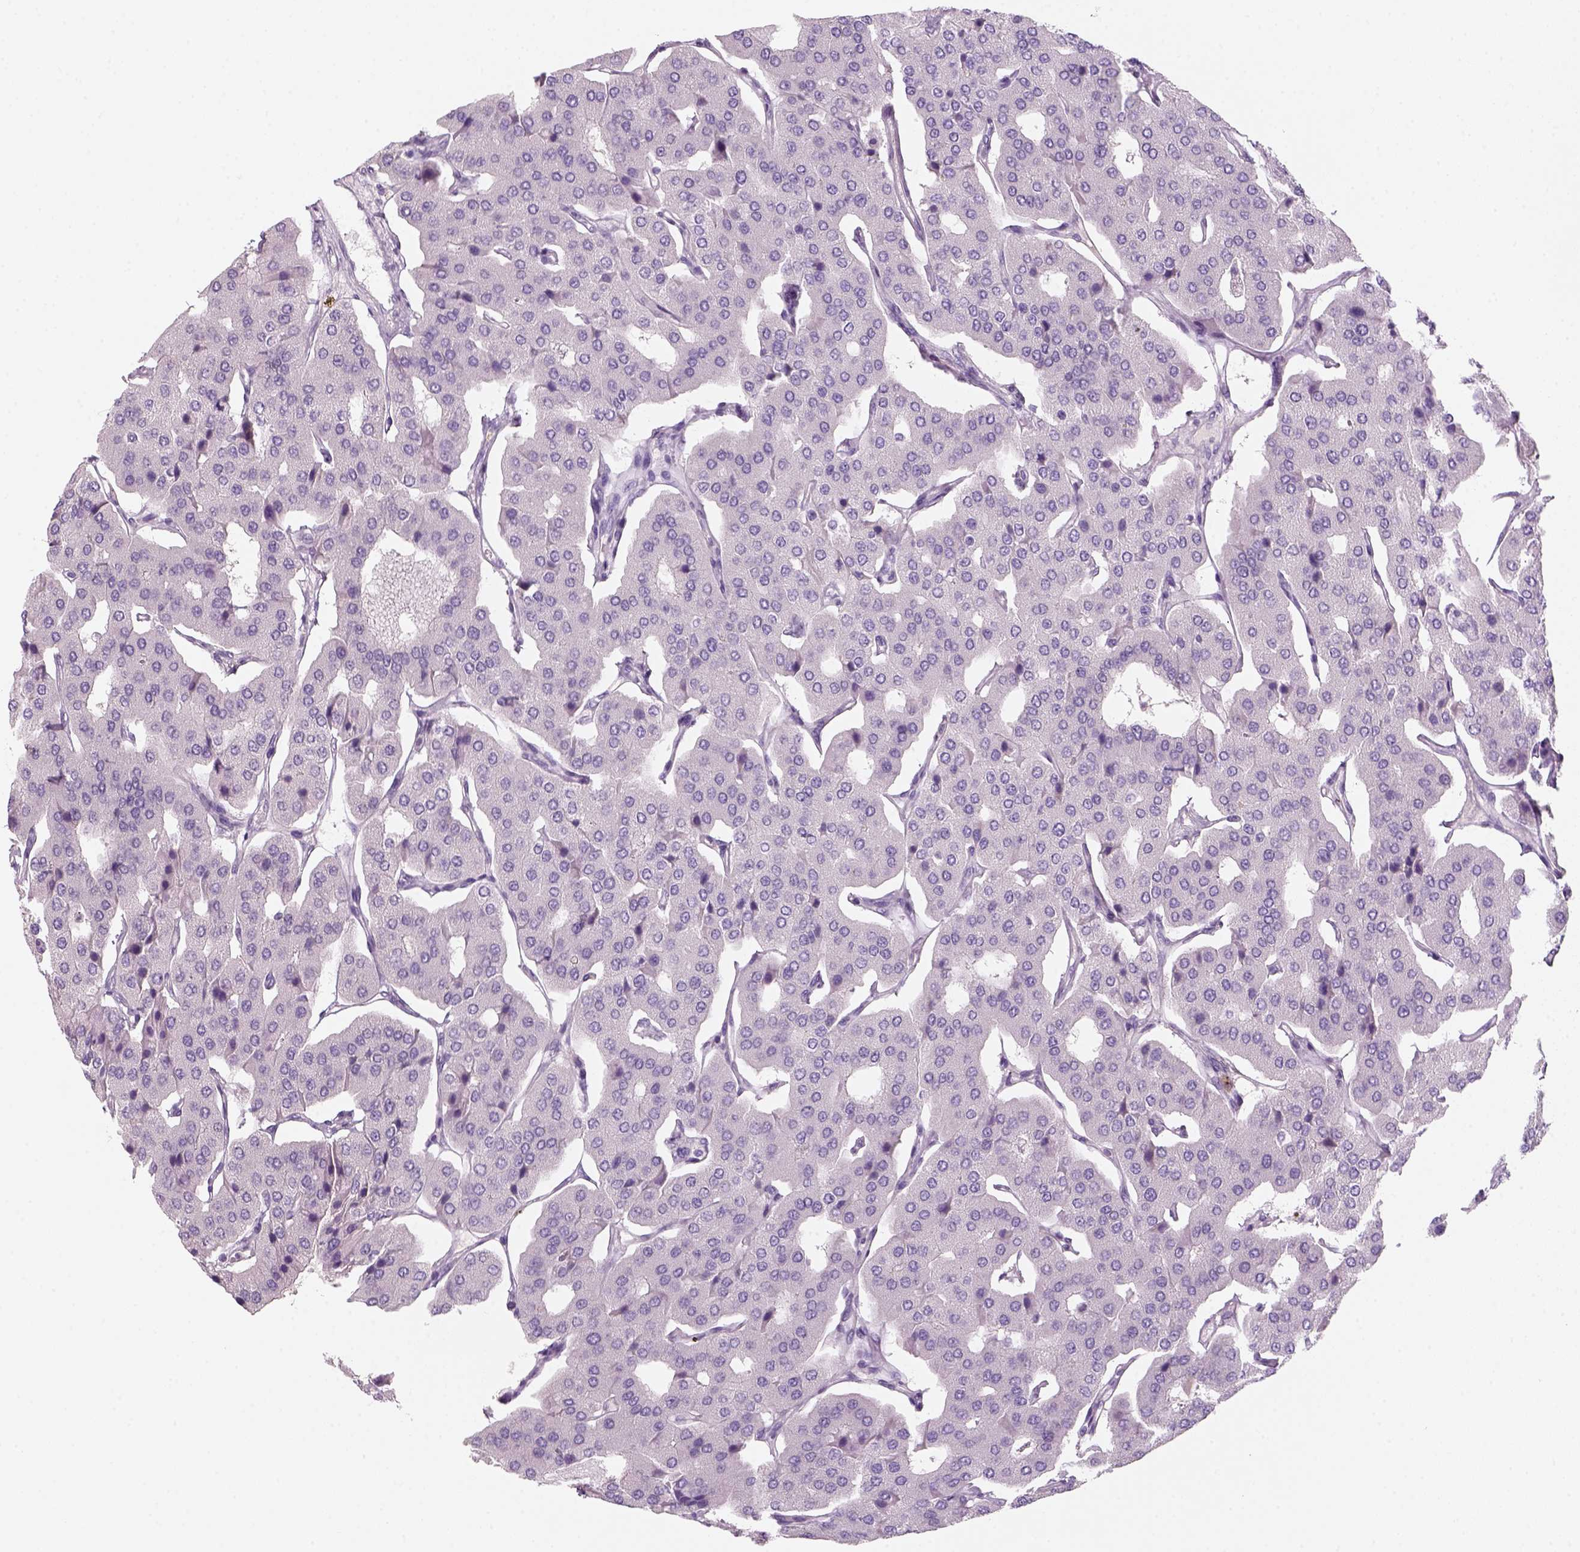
{"staining": {"intensity": "negative", "quantity": "none", "location": "none"}, "tissue": "parathyroid gland", "cell_type": "Glandular cells", "image_type": "normal", "snomed": [{"axis": "morphology", "description": "Normal tissue, NOS"}, {"axis": "morphology", "description": "Adenoma, NOS"}, {"axis": "topography", "description": "Parathyroid gland"}], "caption": "Histopathology image shows no protein staining in glandular cells of benign parathyroid gland. (Immunohistochemistry (ihc), brightfield microscopy, high magnification).", "gene": "KRT25", "patient": {"sex": "female", "age": 86}}